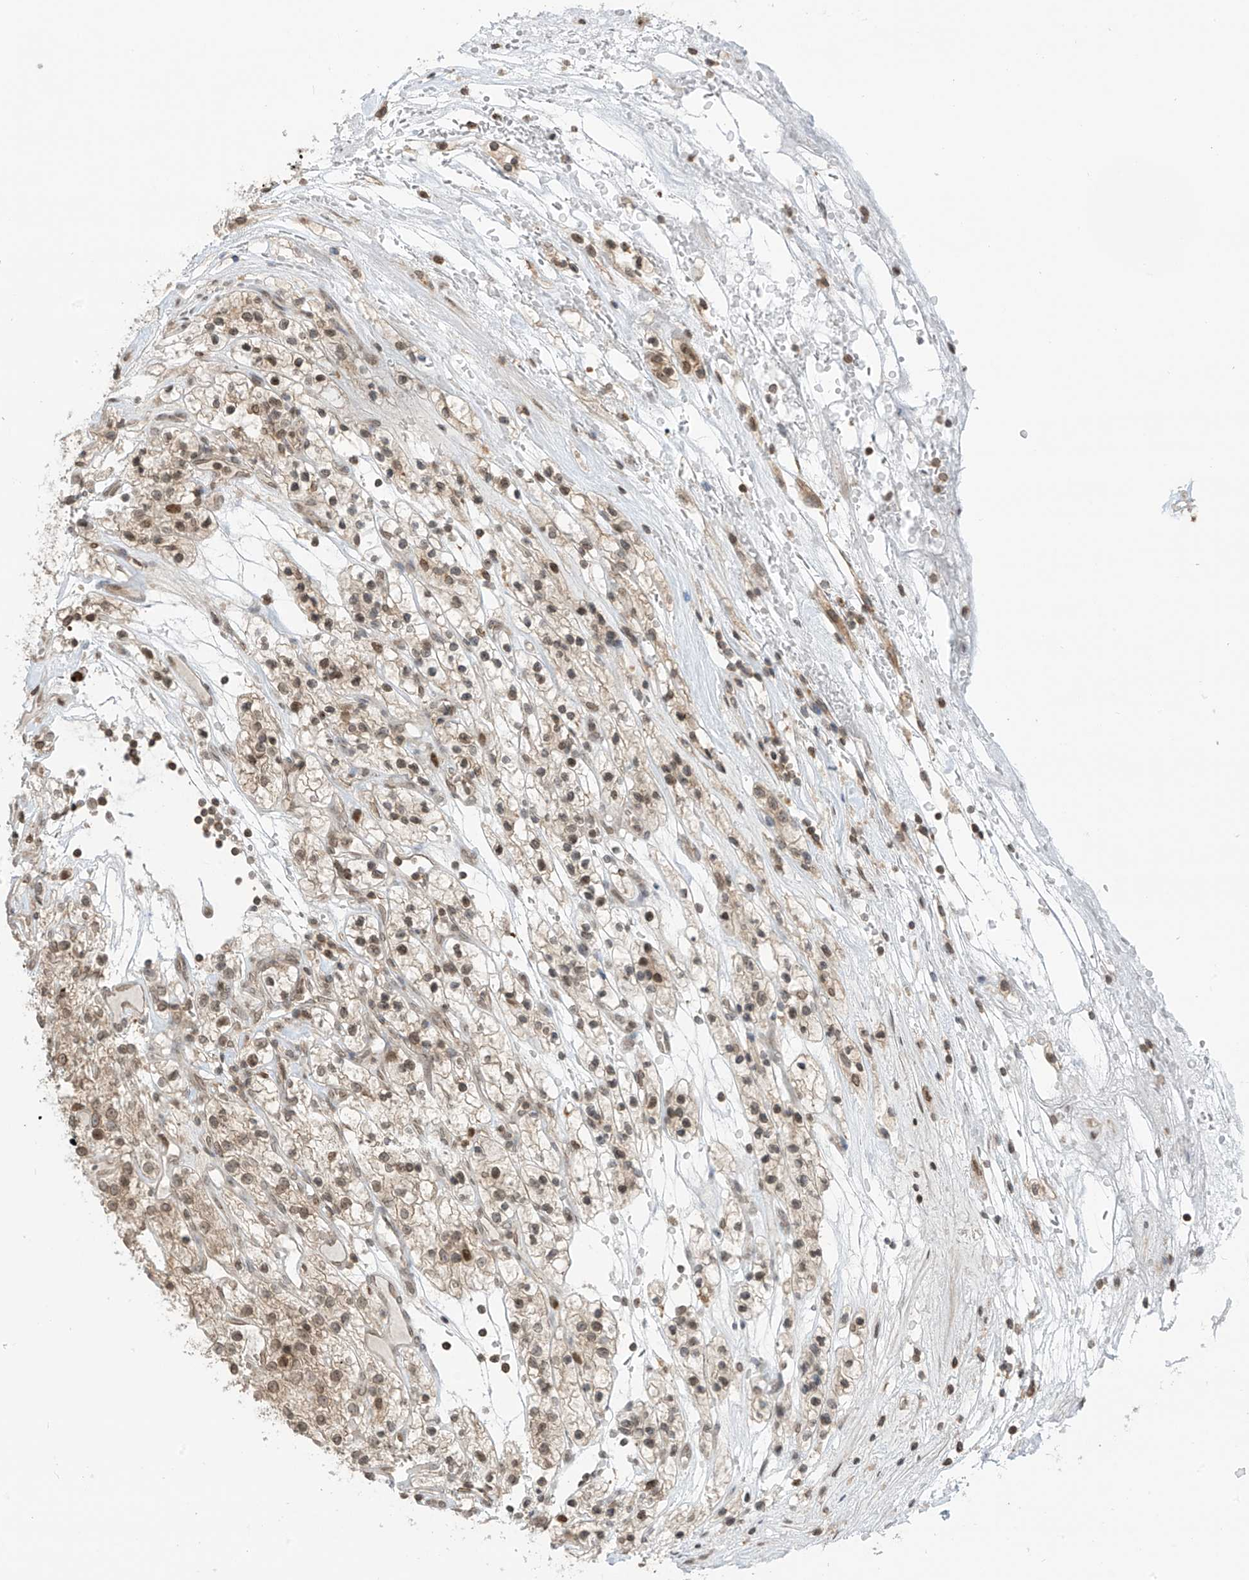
{"staining": {"intensity": "weak", "quantity": "25%-75%", "location": "nuclear"}, "tissue": "renal cancer", "cell_type": "Tumor cells", "image_type": "cancer", "snomed": [{"axis": "morphology", "description": "Adenocarcinoma, NOS"}, {"axis": "topography", "description": "Kidney"}], "caption": "Protein expression analysis of human renal adenocarcinoma reveals weak nuclear expression in about 25%-75% of tumor cells. (Stains: DAB (3,3'-diaminobenzidine) in brown, nuclei in blue, Microscopy: brightfield microscopy at high magnification).", "gene": "KPNB1", "patient": {"sex": "female", "age": 57}}